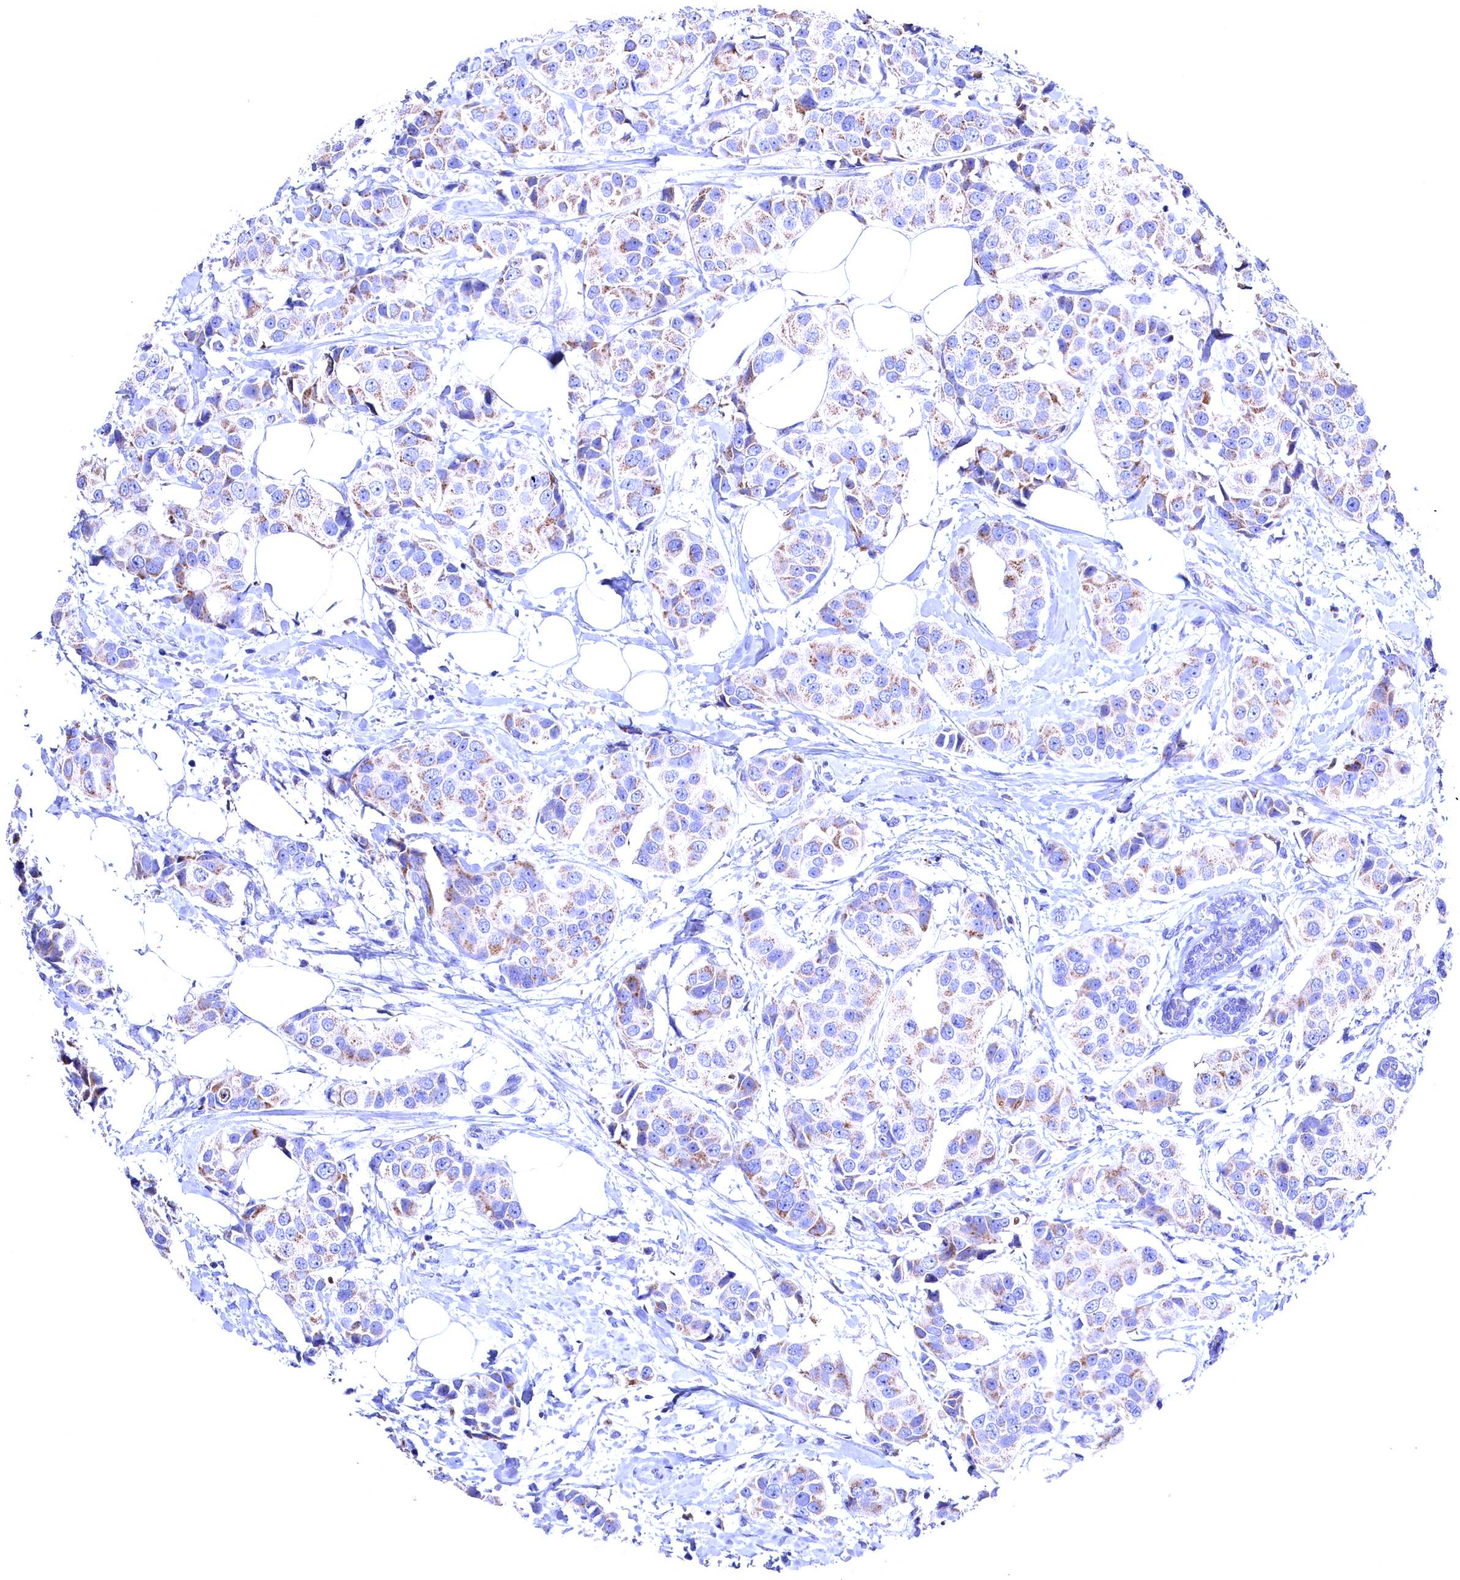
{"staining": {"intensity": "moderate", "quantity": "25%-75%", "location": "cytoplasmic/membranous"}, "tissue": "breast cancer", "cell_type": "Tumor cells", "image_type": "cancer", "snomed": [{"axis": "morphology", "description": "Normal tissue, NOS"}, {"axis": "morphology", "description": "Duct carcinoma"}, {"axis": "topography", "description": "Breast"}], "caption": "Immunohistochemistry (IHC) of breast intraductal carcinoma demonstrates medium levels of moderate cytoplasmic/membranous positivity in approximately 25%-75% of tumor cells.", "gene": "GPR108", "patient": {"sex": "female", "age": 39}}